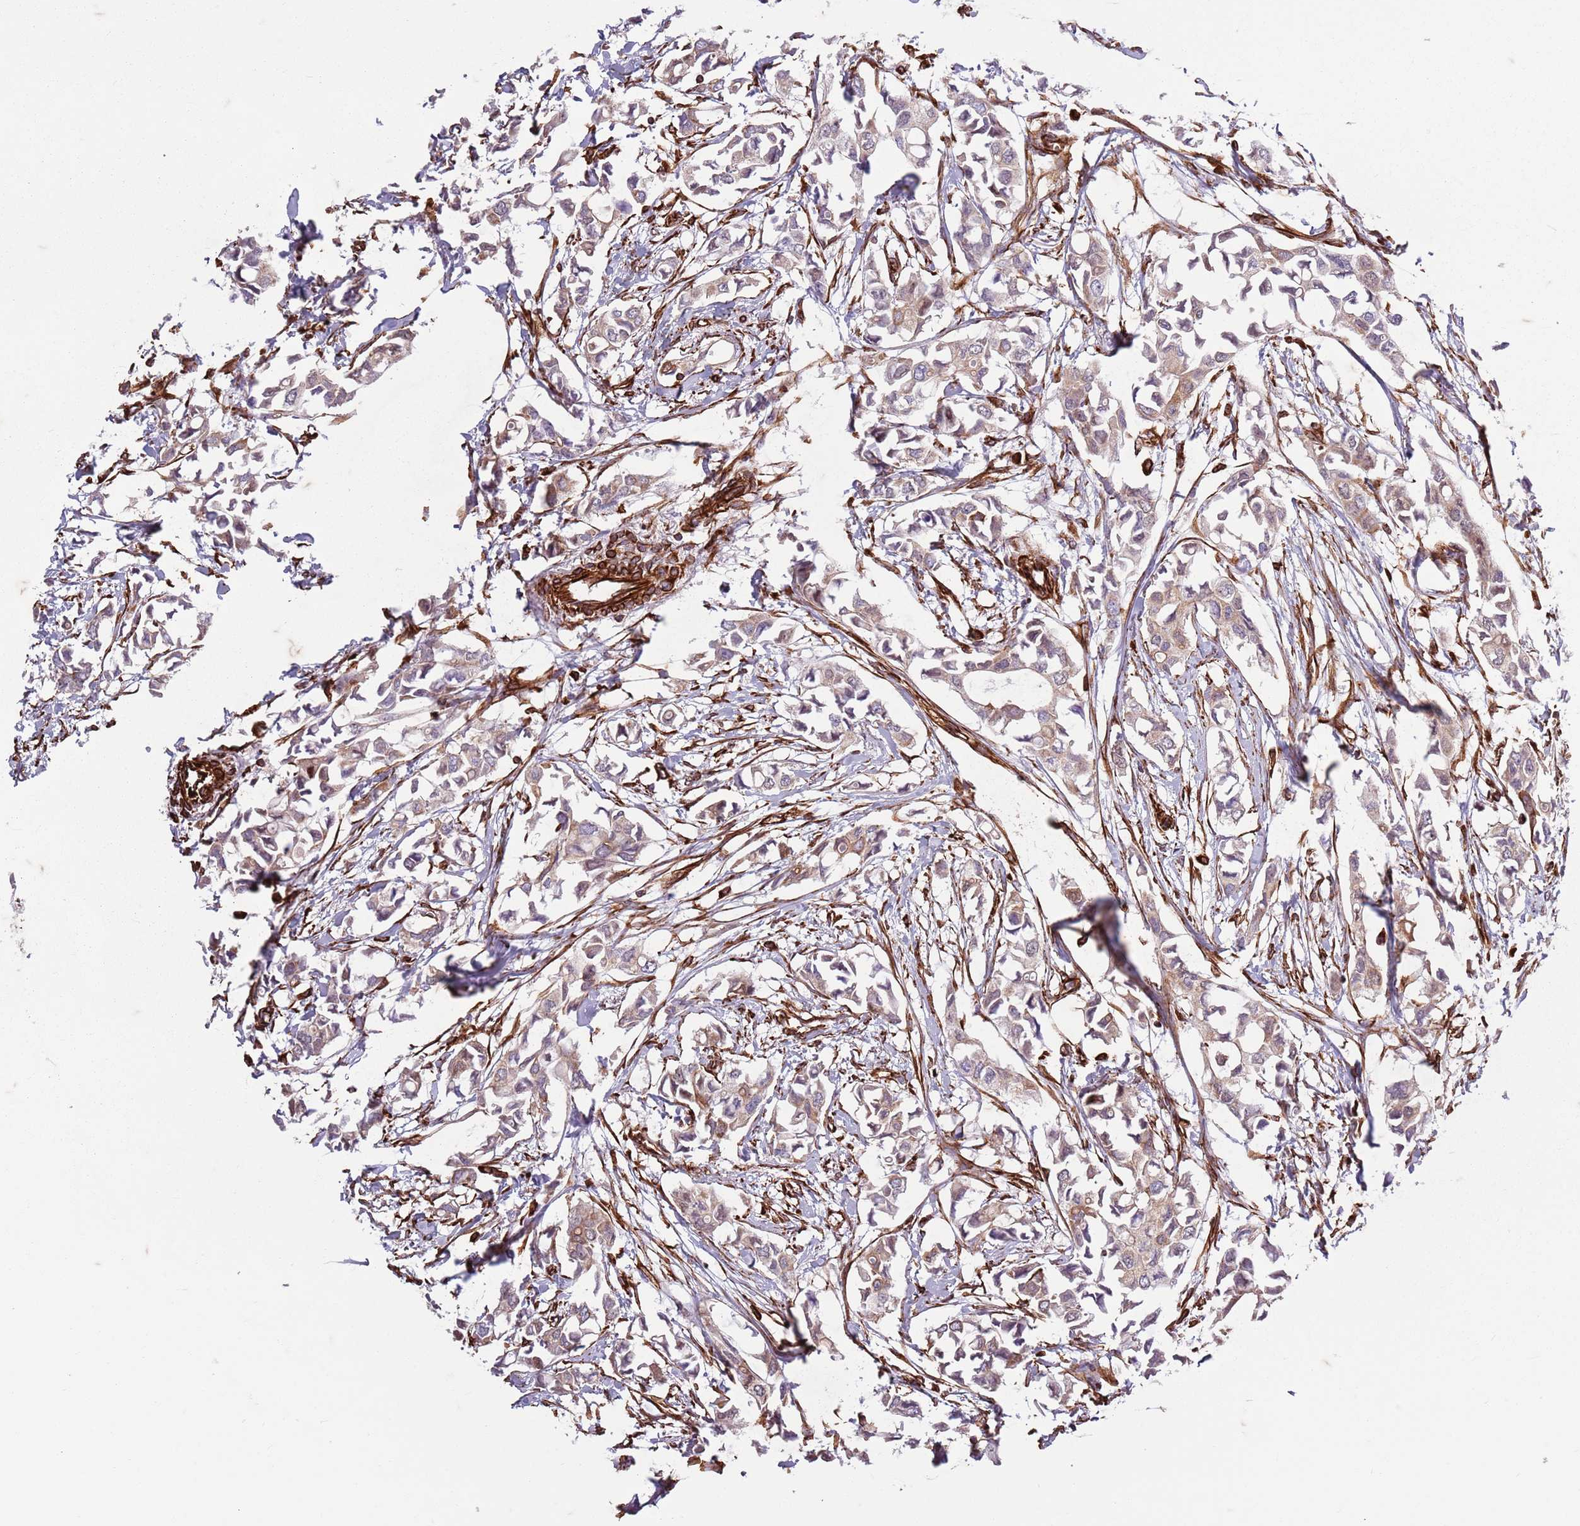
{"staining": {"intensity": "weak", "quantity": "25%-75%", "location": "cytoplasmic/membranous"}, "tissue": "breast cancer", "cell_type": "Tumor cells", "image_type": "cancer", "snomed": [{"axis": "morphology", "description": "Duct carcinoma"}, {"axis": "topography", "description": "Breast"}], "caption": "A low amount of weak cytoplasmic/membranous expression is appreciated in about 25%-75% of tumor cells in breast intraductal carcinoma tissue. The staining was performed using DAB (3,3'-diaminobenzidine), with brown indicating positive protein expression. Nuclei are stained blue with hematoxylin.", "gene": "TAS2R38", "patient": {"sex": "female", "age": 41}}